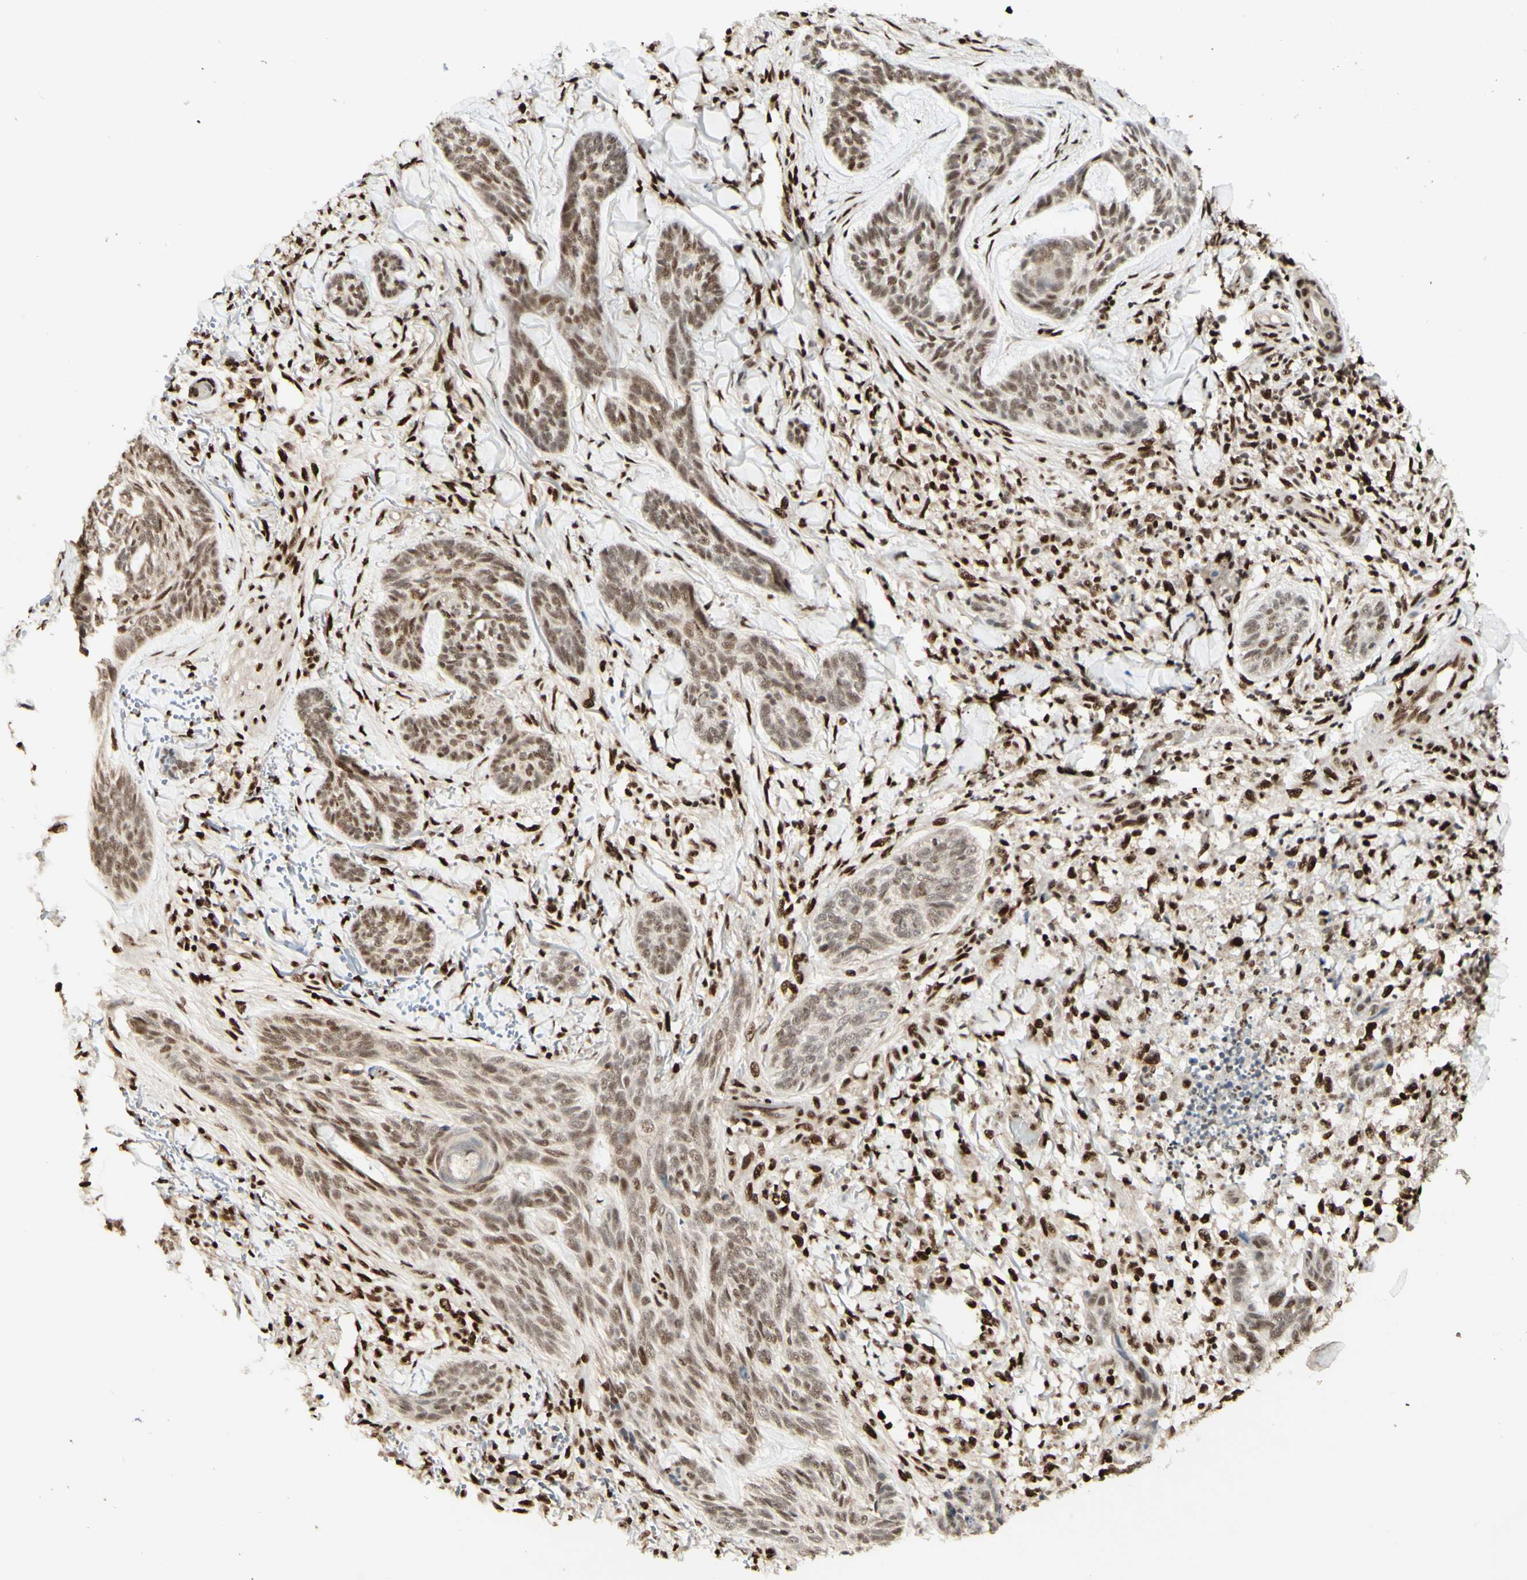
{"staining": {"intensity": "weak", "quantity": ">75%", "location": "nuclear"}, "tissue": "skin cancer", "cell_type": "Tumor cells", "image_type": "cancer", "snomed": [{"axis": "morphology", "description": "Basal cell carcinoma"}, {"axis": "topography", "description": "Skin"}], "caption": "Skin cancer stained with a brown dye demonstrates weak nuclear positive expression in about >75% of tumor cells.", "gene": "NR3C1", "patient": {"sex": "male", "age": 43}}